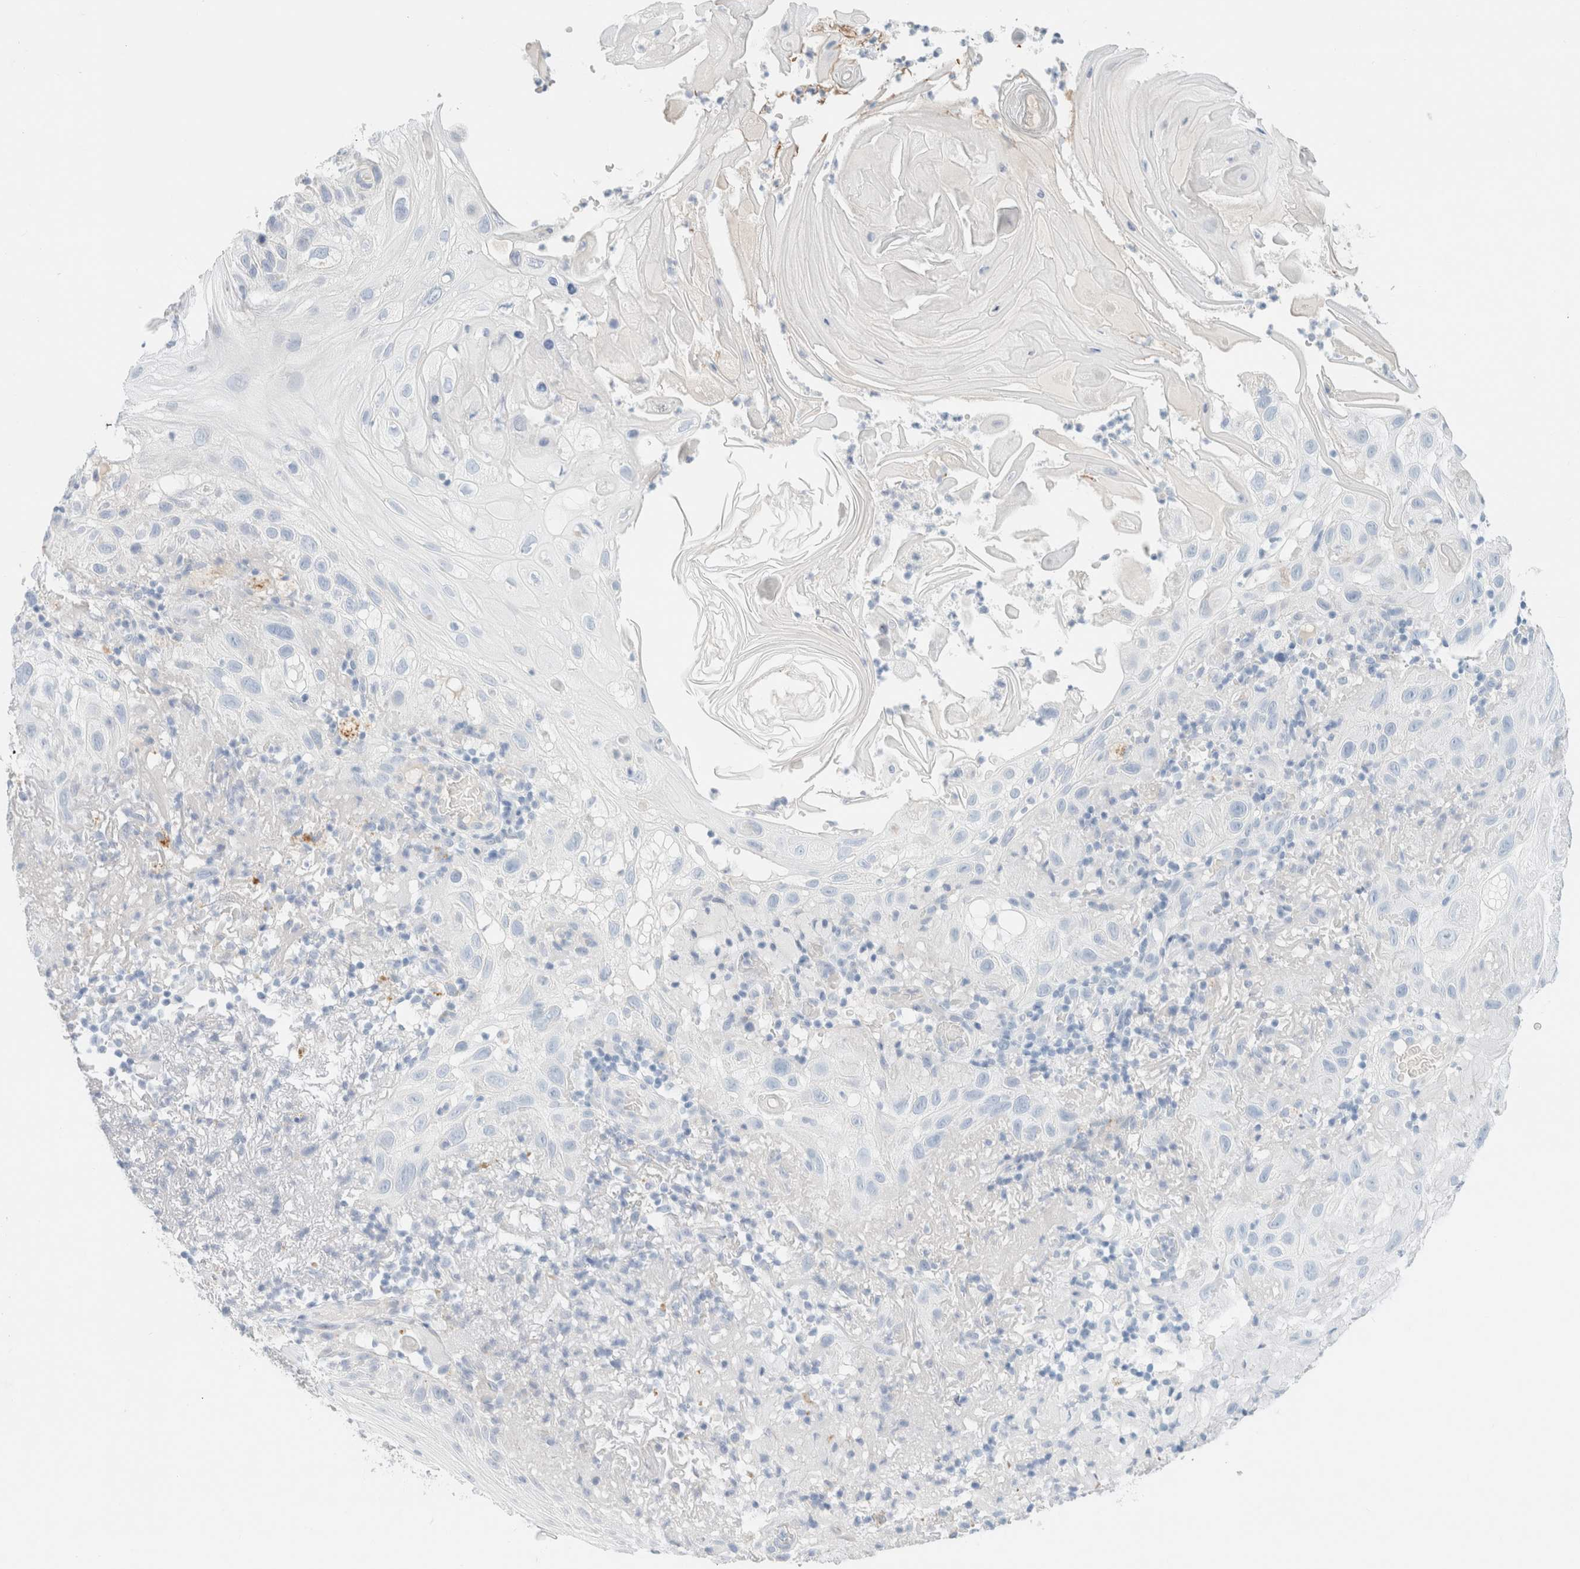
{"staining": {"intensity": "negative", "quantity": "none", "location": "none"}, "tissue": "skin cancer", "cell_type": "Tumor cells", "image_type": "cancer", "snomed": [{"axis": "morphology", "description": "Squamous cell carcinoma, NOS"}, {"axis": "topography", "description": "Skin"}], "caption": "A histopathology image of human skin squamous cell carcinoma is negative for staining in tumor cells.", "gene": "CPQ", "patient": {"sex": "female", "age": 96}}